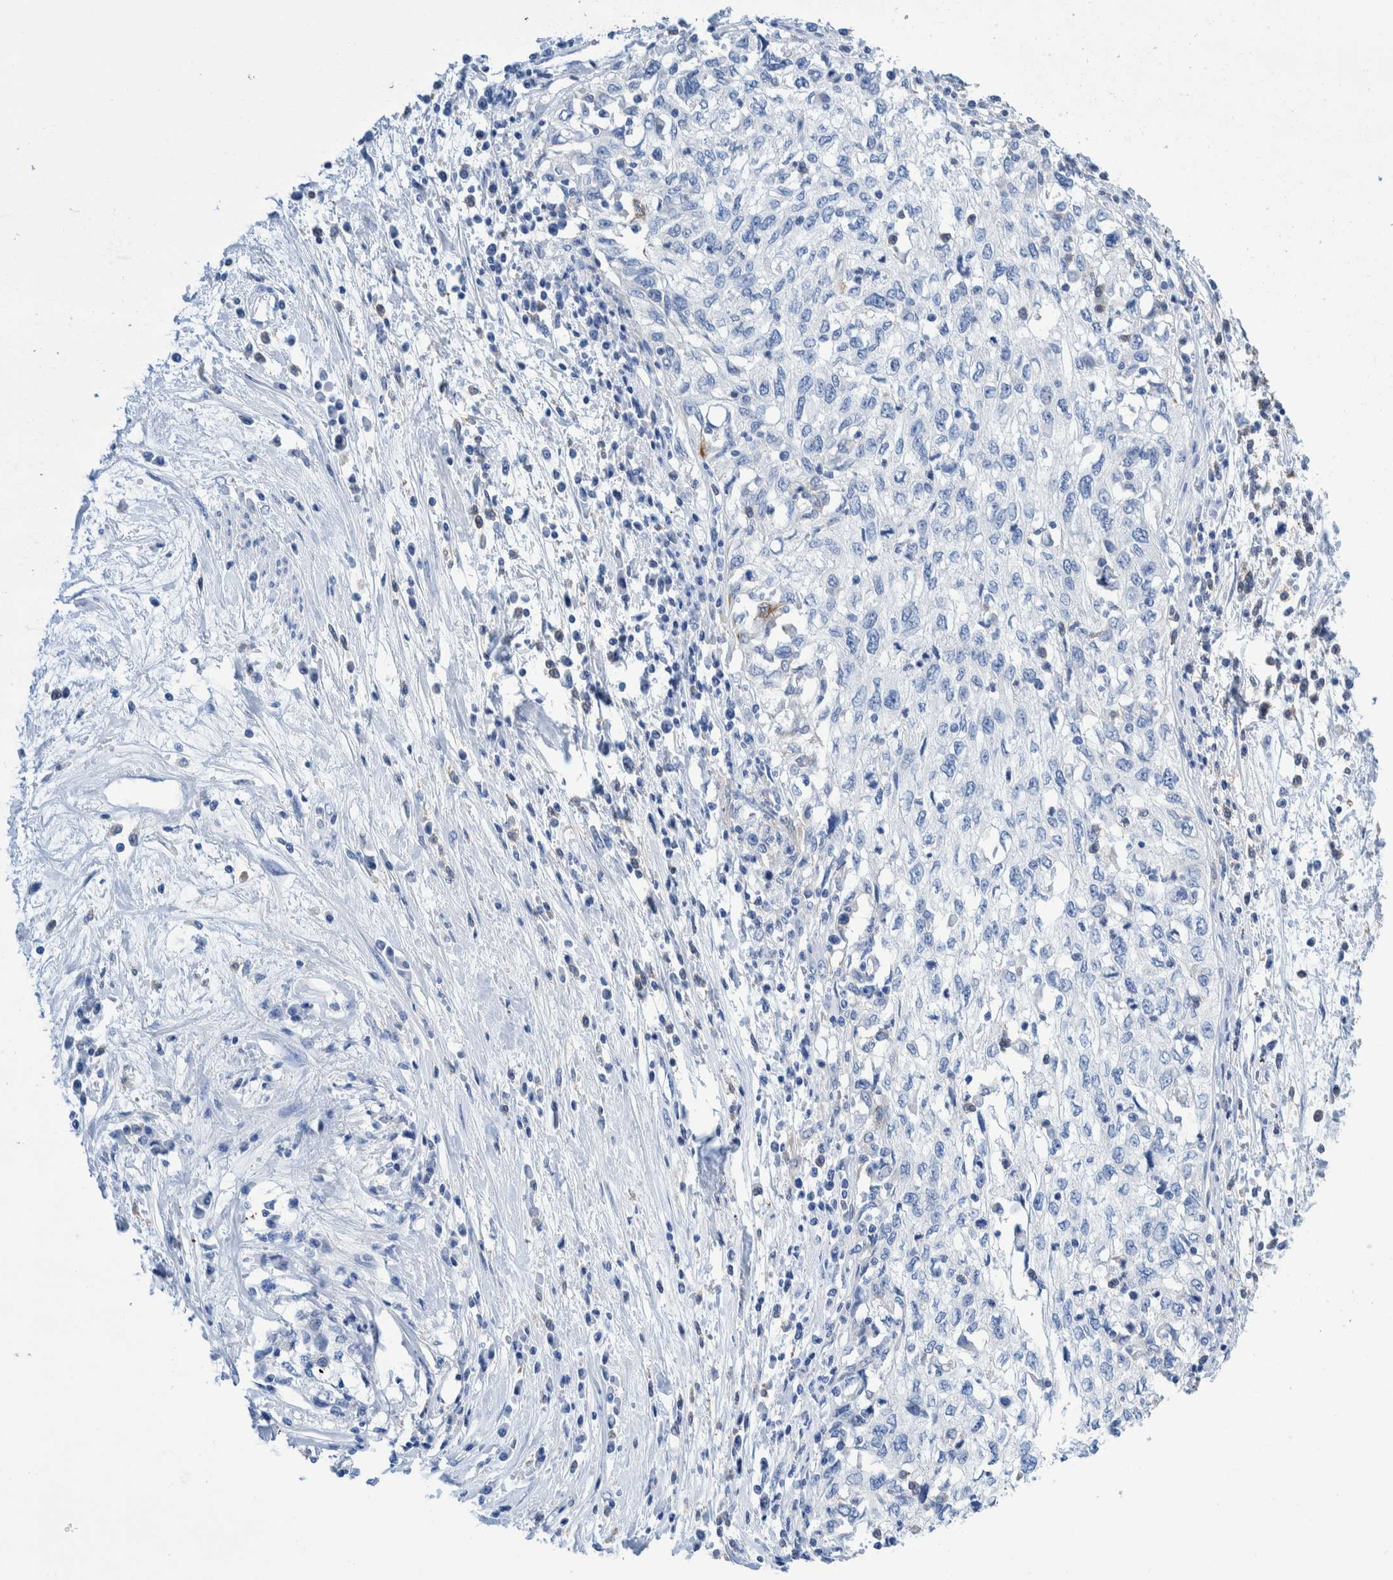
{"staining": {"intensity": "negative", "quantity": "none", "location": "none"}, "tissue": "cervical cancer", "cell_type": "Tumor cells", "image_type": "cancer", "snomed": [{"axis": "morphology", "description": "Squamous cell carcinoma, NOS"}, {"axis": "topography", "description": "Cervix"}], "caption": "Tumor cells show no significant protein staining in cervical cancer.", "gene": "KRT14", "patient": {"sex": "female", "age": 57}}